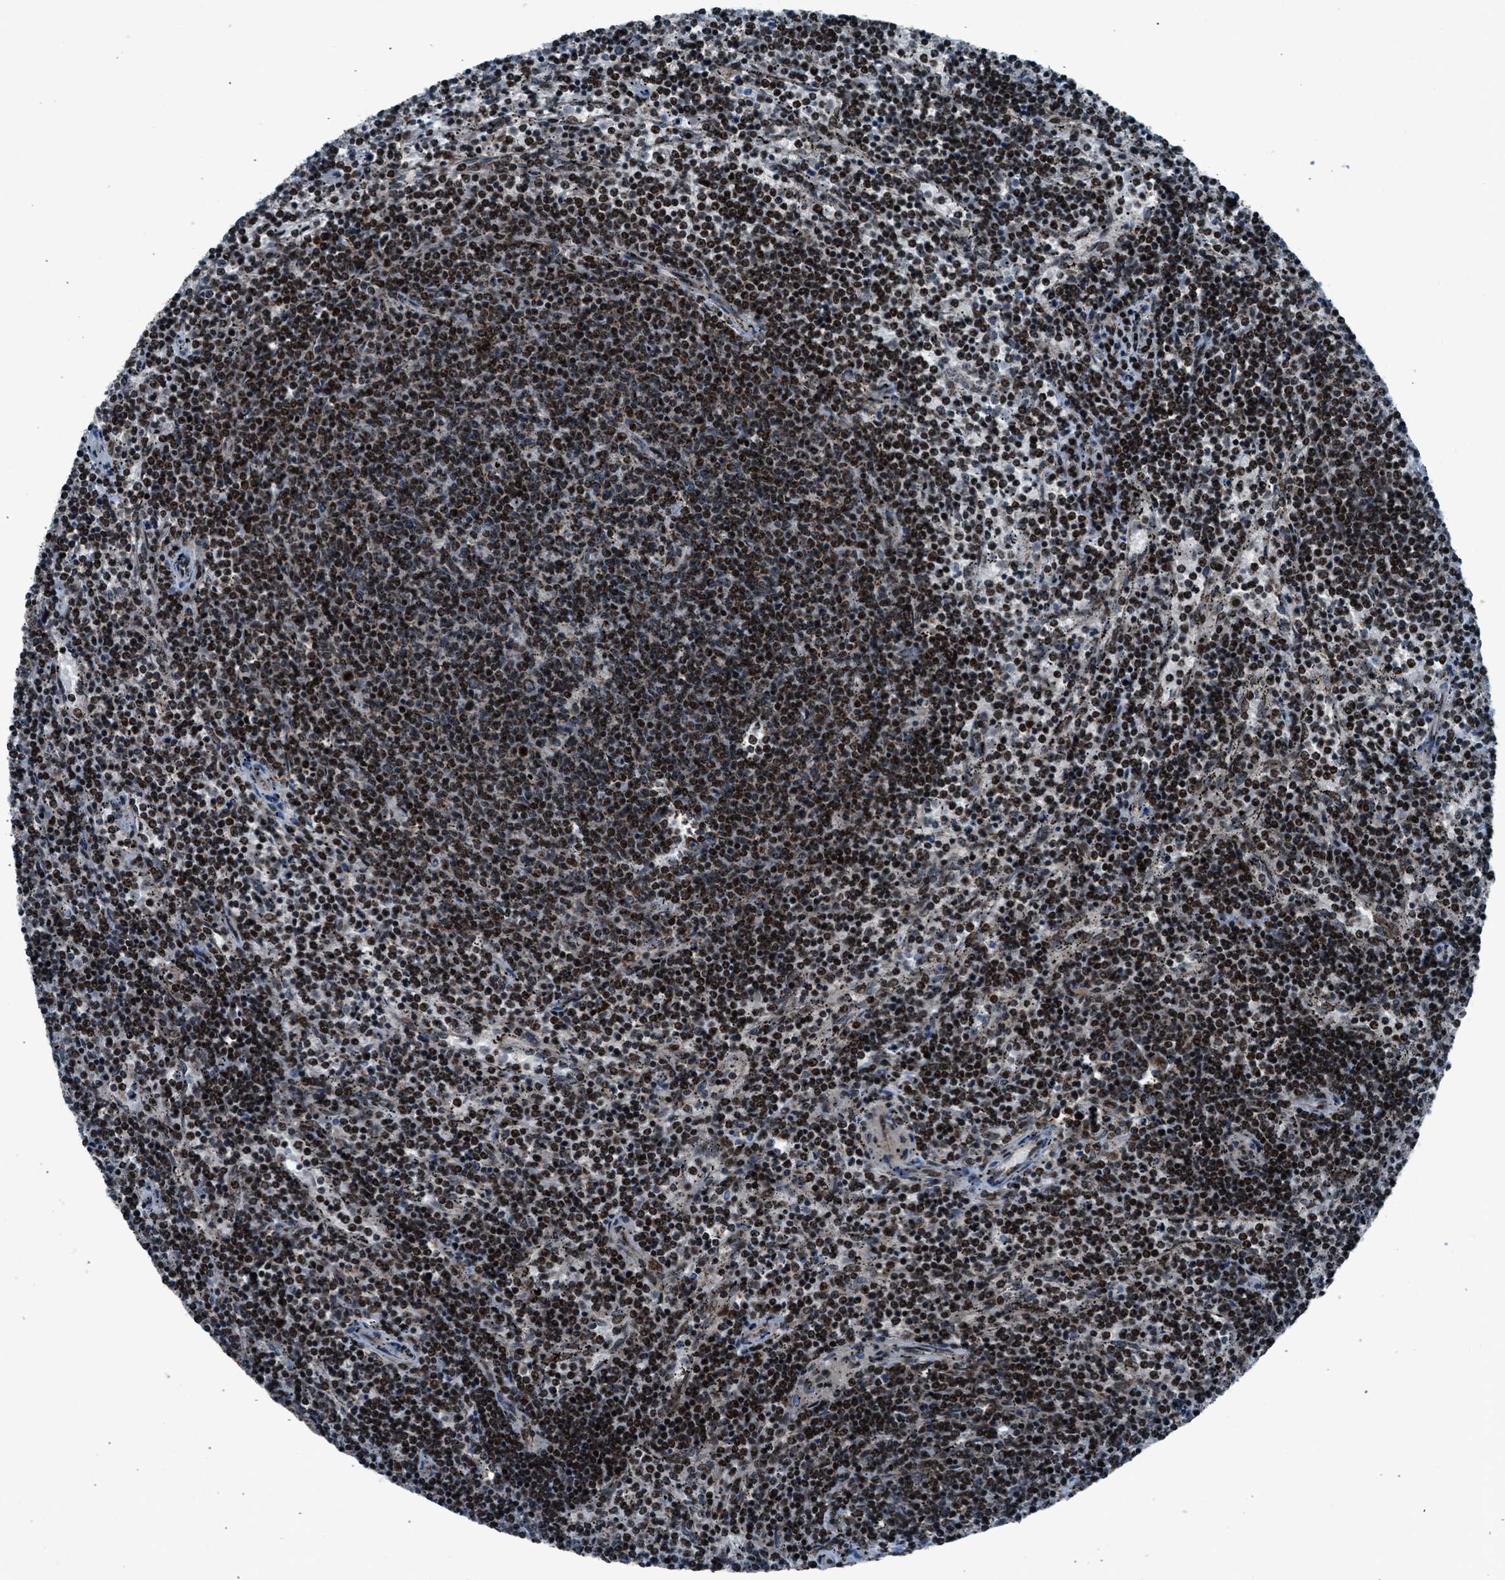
{"staining": {"intensity": "strong", "quantity": ">75%", "location": "nuclear"}, "tissue": "lymphoma", "cell_type": "Tumor cells", "image_type": "cancer", "snomed": [{"axis": "morphology", "description": "Malignant lymphoma, non-Hodgkin's type, Low grade"}, {"axis": "topography", "description": "Spleen"}], "caption": "The micrograph exhibits a brown stain indicating the presence of a protein in the nuclear of tumor cells in low-grade malignant lymphoma, non-Hodgkin's type. (DAB IHC, brown staining for protein, blue staining for nuclei).", "gene": "MORC3", "patient": {"sex": "female", "age": 50}}